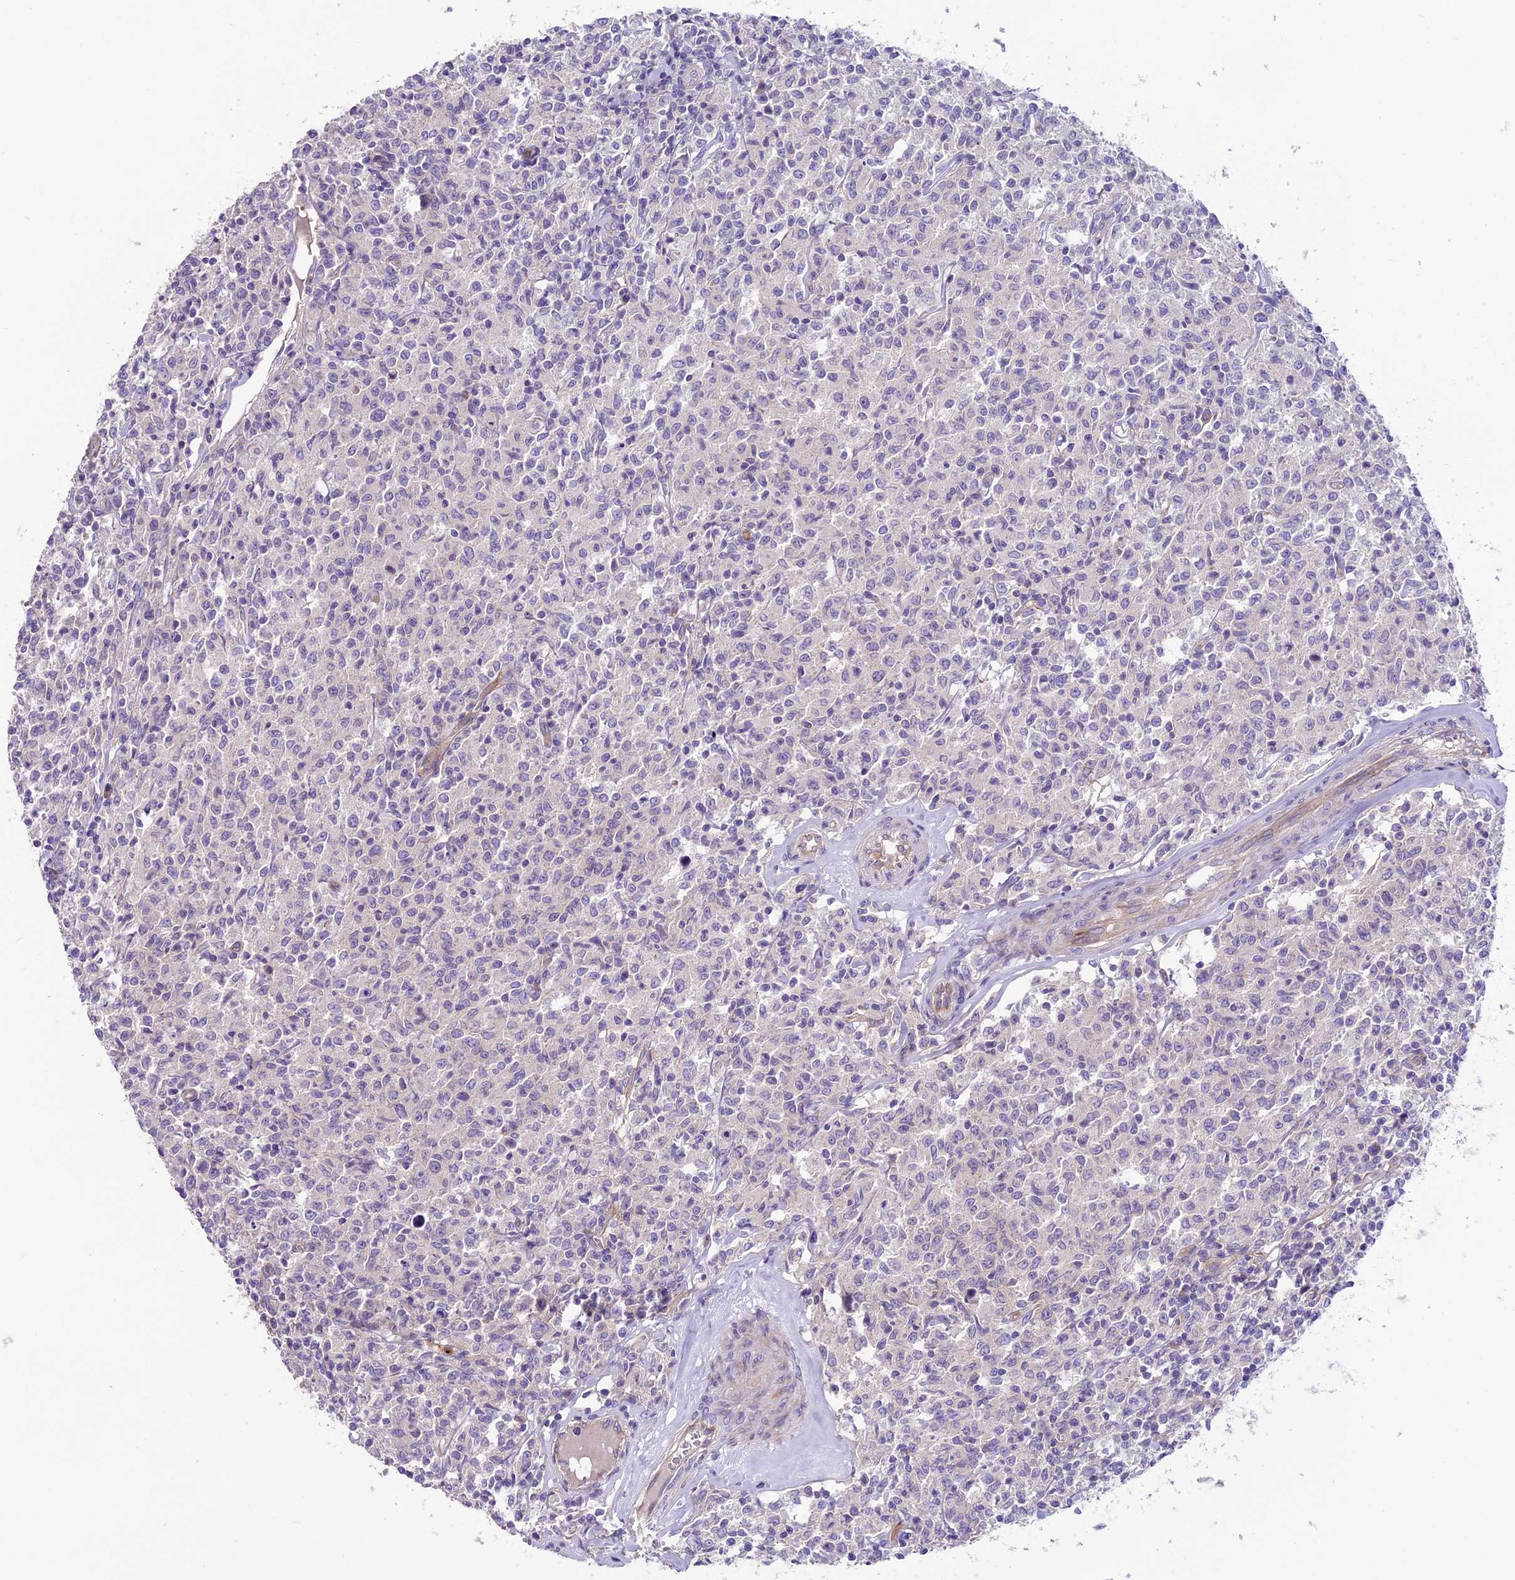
{"staining": {"intensity": "negative", "quantity": "none", "location": "none"}, "tissue": "lymphoma", "cell_type": "Tumor cells", "image_type": "cancer", "snomed": [{"axis": "morphology", "description": "Malignant lymphoma, non-Hodgkin's type, Low grade"}, {"axis": "topography", "description": "Small intestine"}], "caption": "Immunohistochemical staining of low-grade malignant lymphoma, non-Hodgkin's type displays no significant expression in tumor cells. (DAB (3,3'-diaminobenzidine) IHC with hematoxylin counter stain).", "gene": "CD99L2", "patient": {"sex": "female", "age": 59}}